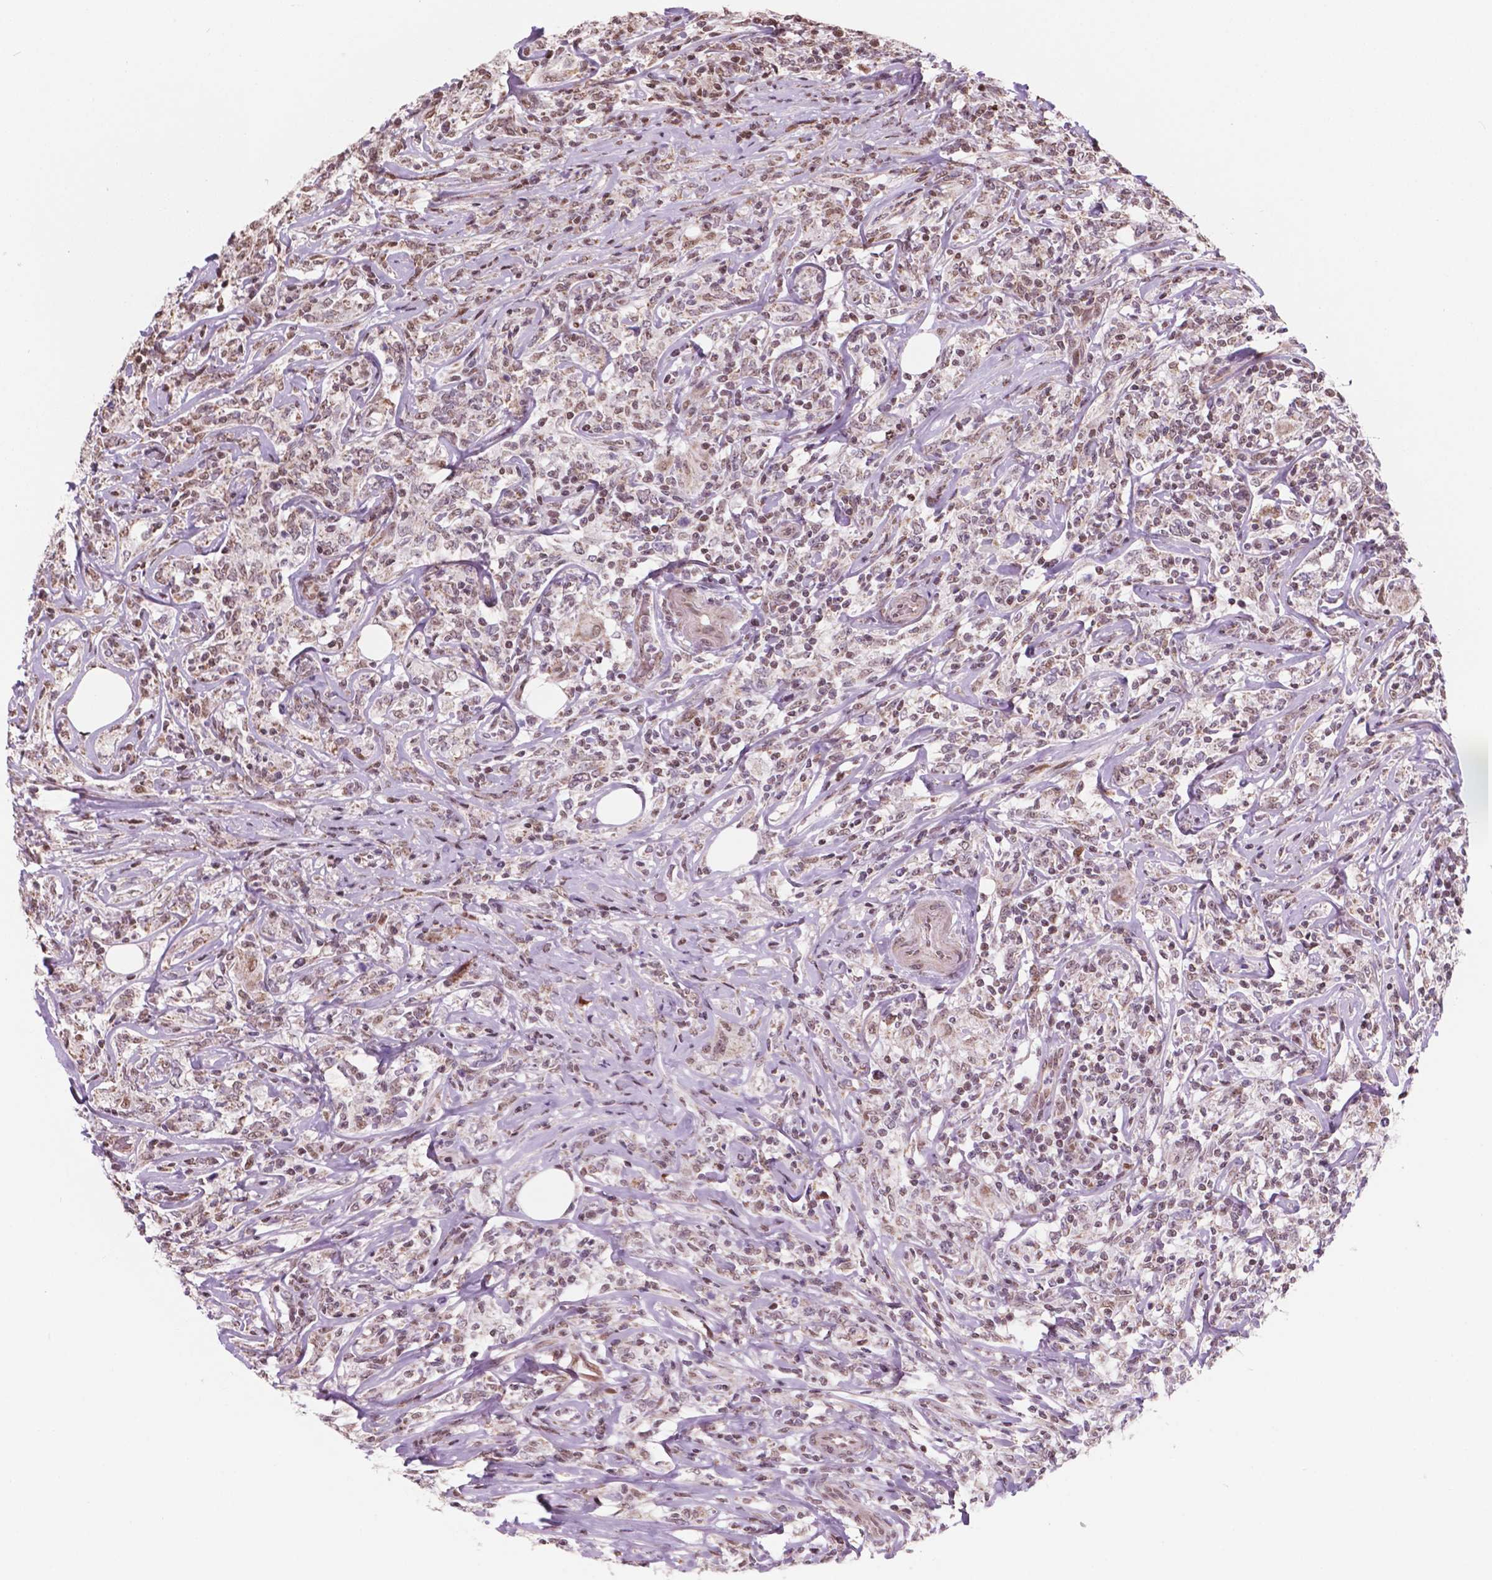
{"staining": {"intensity": "weak", "quantity": ">75%", "location": "nuclear"}, "tissue": "lymphoma", "cell_type": "Tumor cells", "image_type": "cancer", "snomed": [{"axis": "morphology", "description": "Malignant lymphoma, non-Hodgkin's type, High grade"}, {"axis": "topography", "description": "Lymph node"}], "caption": "The image demonstrates staining of lymphoma, revealing weak nuclear protein expression (brown color) within tumor cells.", "gene": "NDUFA10", "patient": {"sex": "female", "age": 84}}